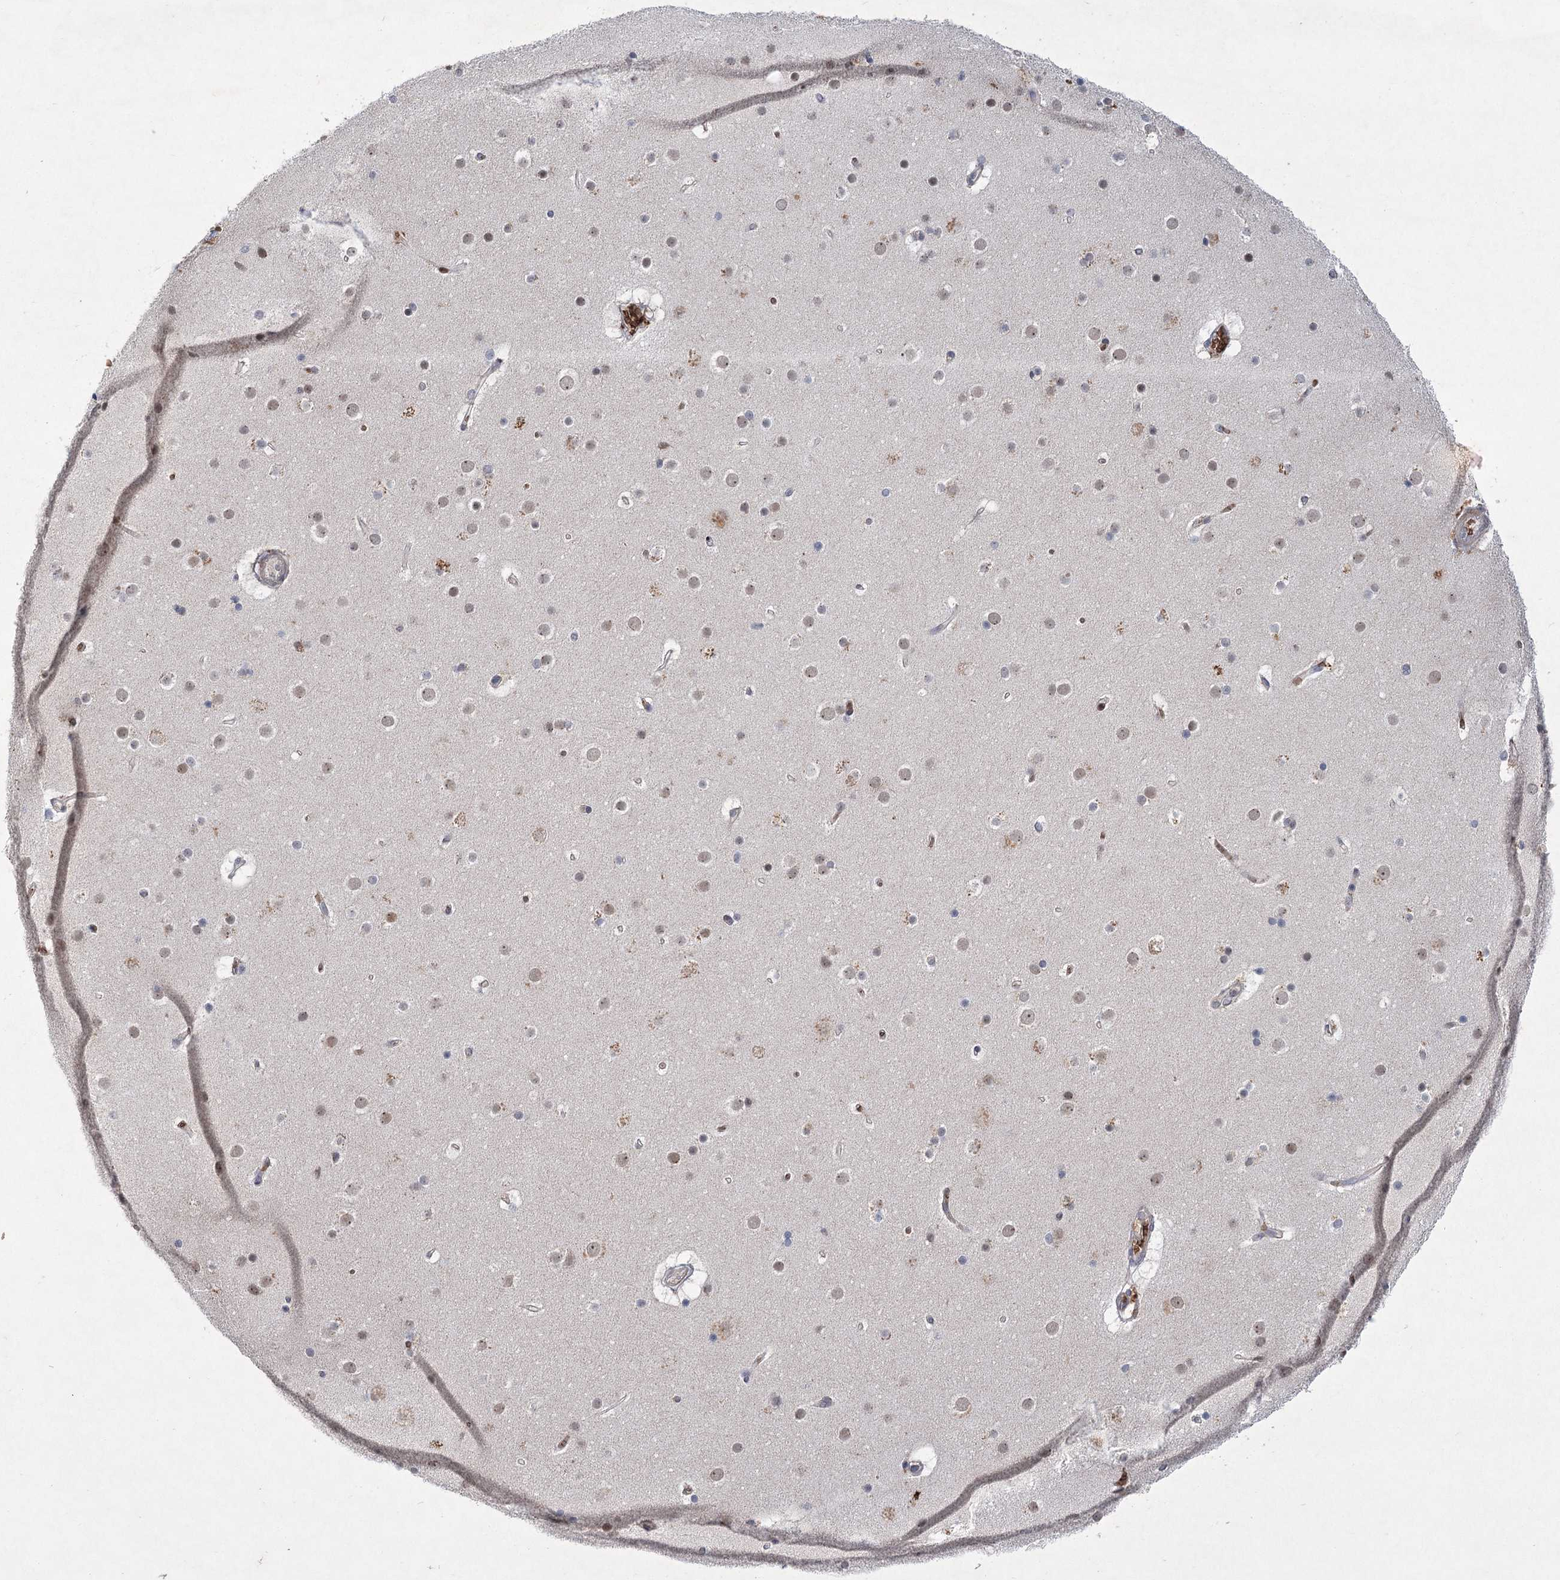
{"staining": {"intensity": "moderate", "quantity": ">75%", "location": "nuclear"}, "tissue": "cerebral cortex", "cell_type": "Endothelial cells", "image_type": "normal", "snomed": [{"axis": "morphology", "description": "Normal tissue, NOS"}, {"axis": "topography", "description": "Cerebral cortex"}], "caption": "IHC photomicrograph of normal human cerebral cortex stained for a protein (brown), which shows medium levels of moderate nuclear expression in approximately >75% of endothelial cells.", "gene": "NSMCE4A", "patient": {"sex": "male", "age": 57}}